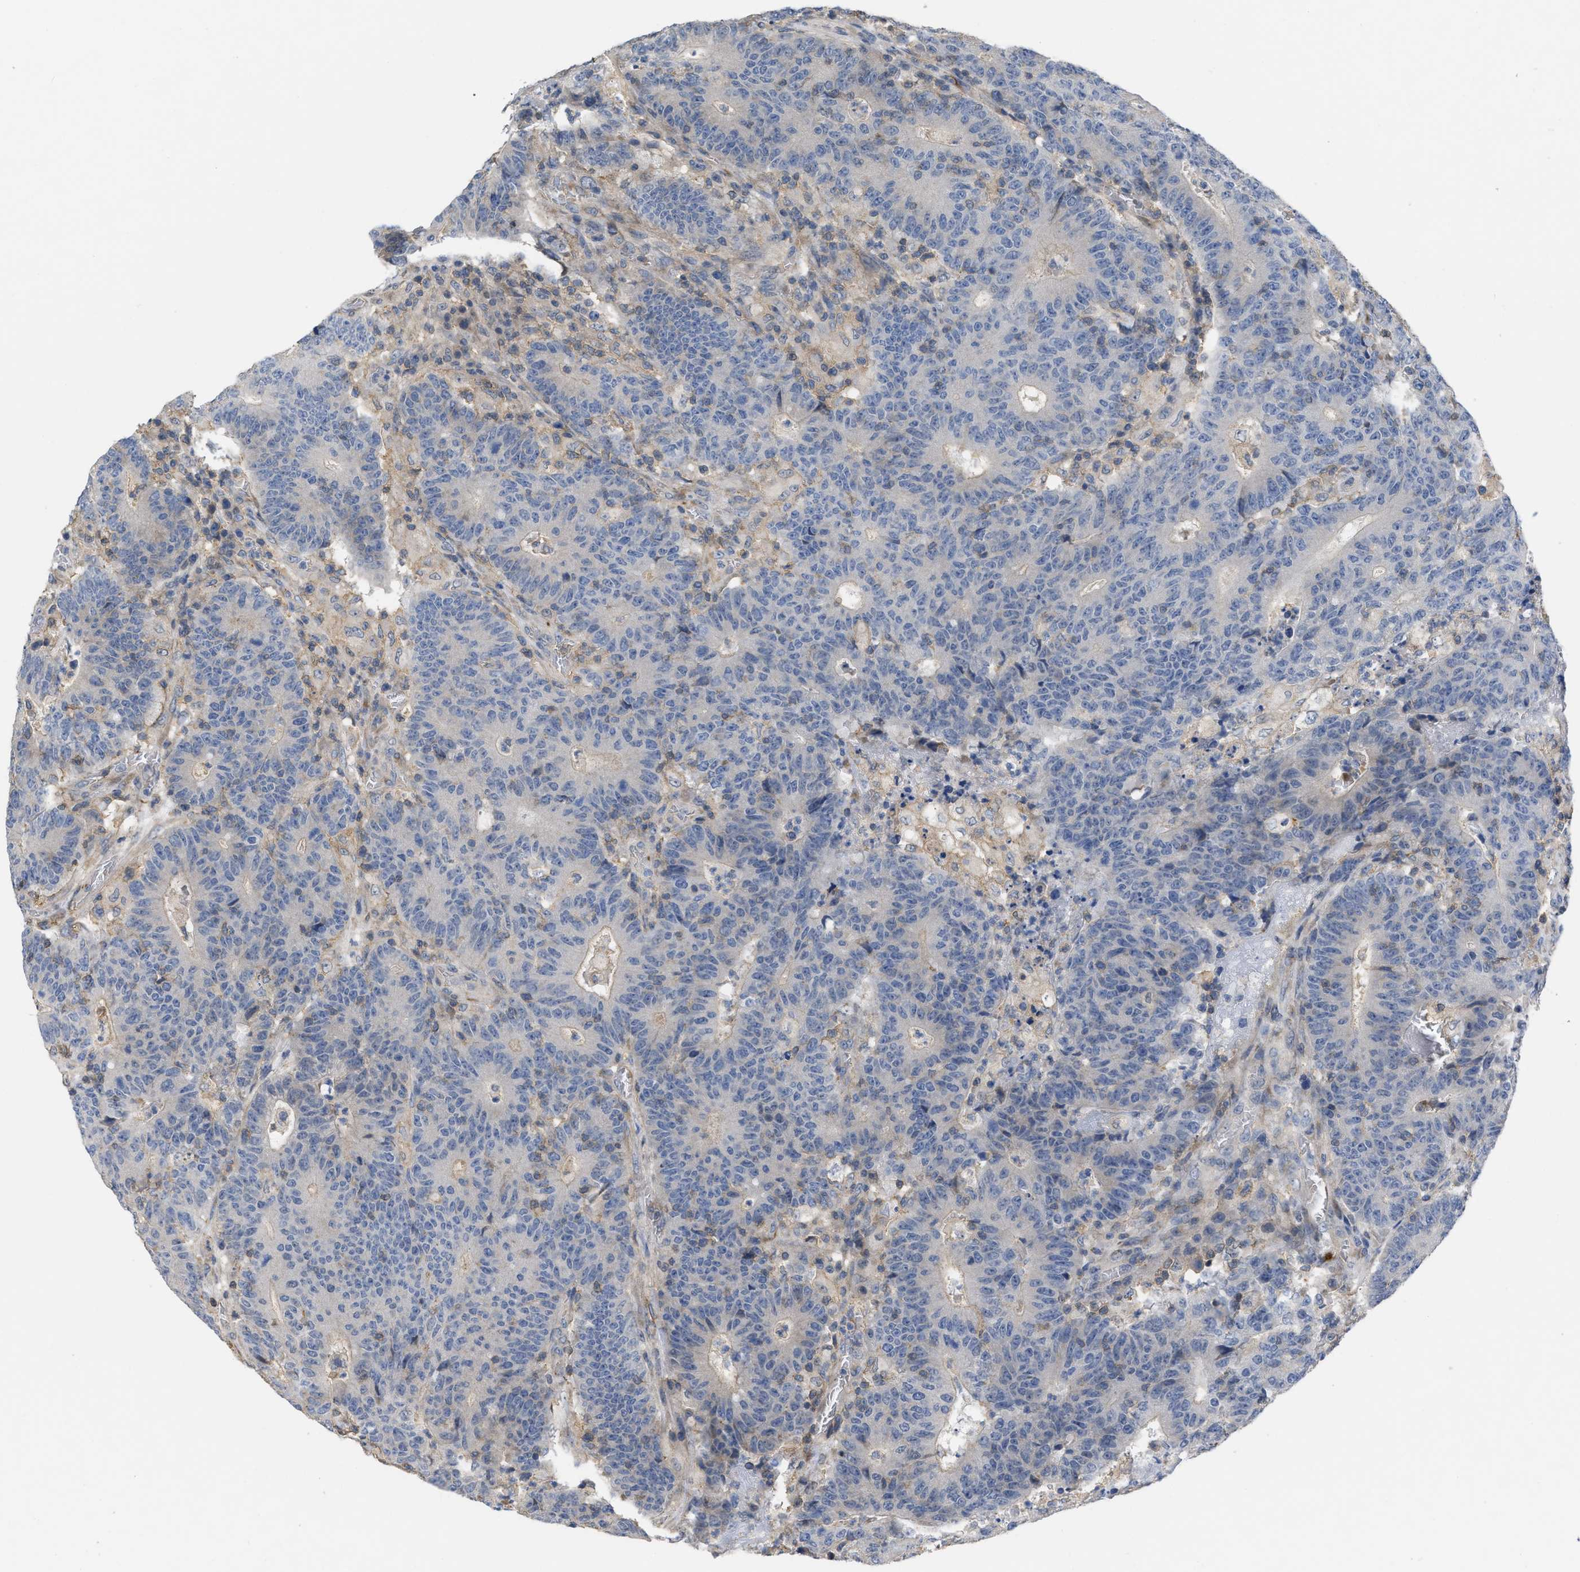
{"staining": {"intensity": "negative", "quantity": "none", "location": "none"}, "tissue": "colorectal cancer", "cell_type": "Tumor cells", "image_type": "cancer", "snomed": [{"axis": "morphology", "description": "Normal tissue, NOS"}, {"axis": "morphology", "description": "Adenocarcinoma, NOS"}, {"axis": "topography", "description": "Colon"}], "caption": "Immunohistochemical staining of adenocarcinoma (colorectal) demonstrates no significant expression in tumor cells.", "gene": "TMEM131", "patient": {"sex": "female", "age": 75}}